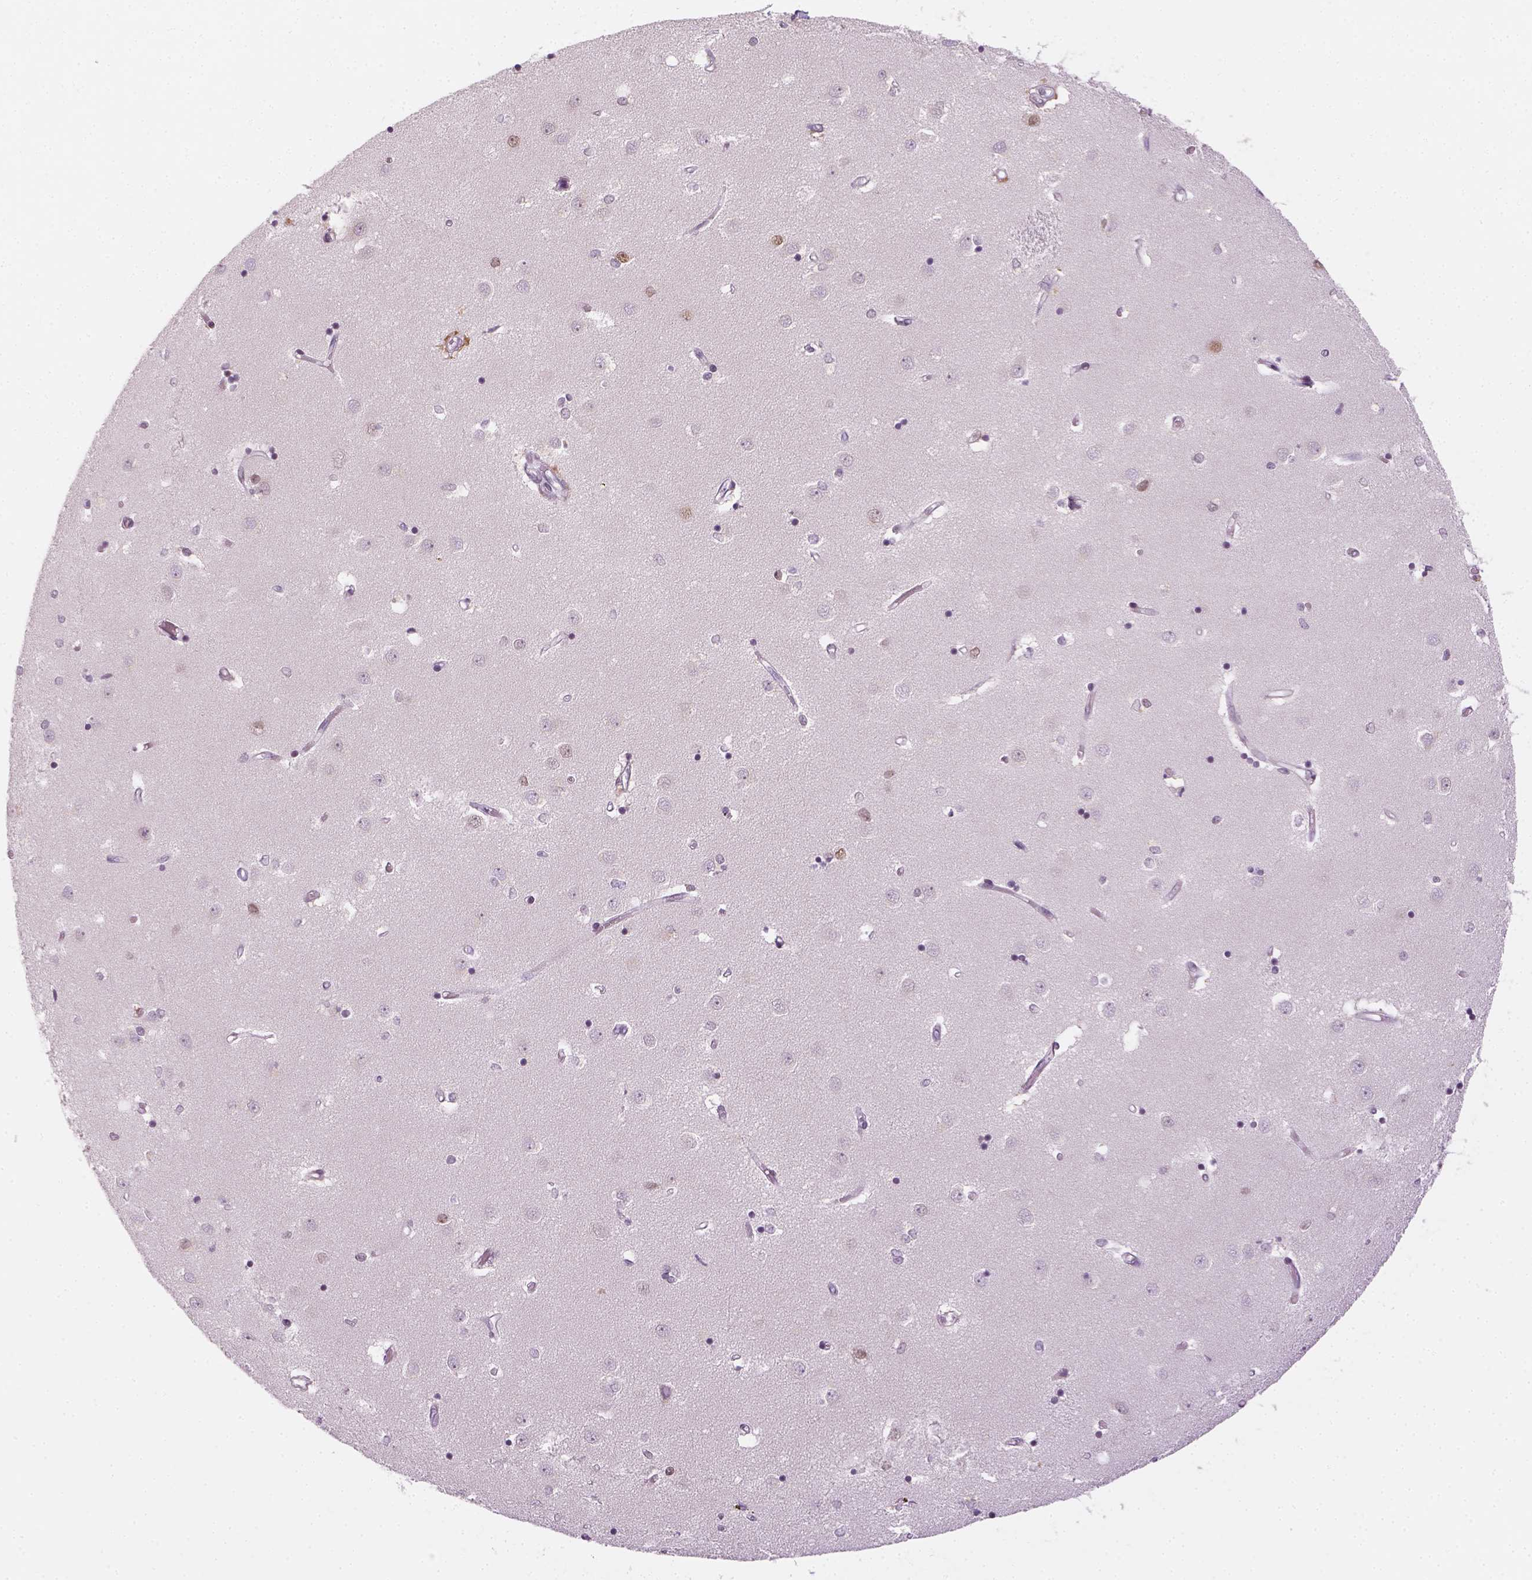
{"staining": {"intensity": "negative", "quantity": "none", "location": "none"}, "tissue": "caudate", "cell_type": "Glial cells", "image_type": "normal", "snomed": [{"axis": "morphology", "description": "Normal tissue, NOS"}, {"axis": "topography", "description": "Lateral ventricle wall"}], "caption": "DAB (3,3'-diaminobenzidine) immunohistochemical staining of normal caudate exhibits no significant staining in glial cells.", "gene": "MAGEB3", "patient": {"sex": "male", "age": 54}}